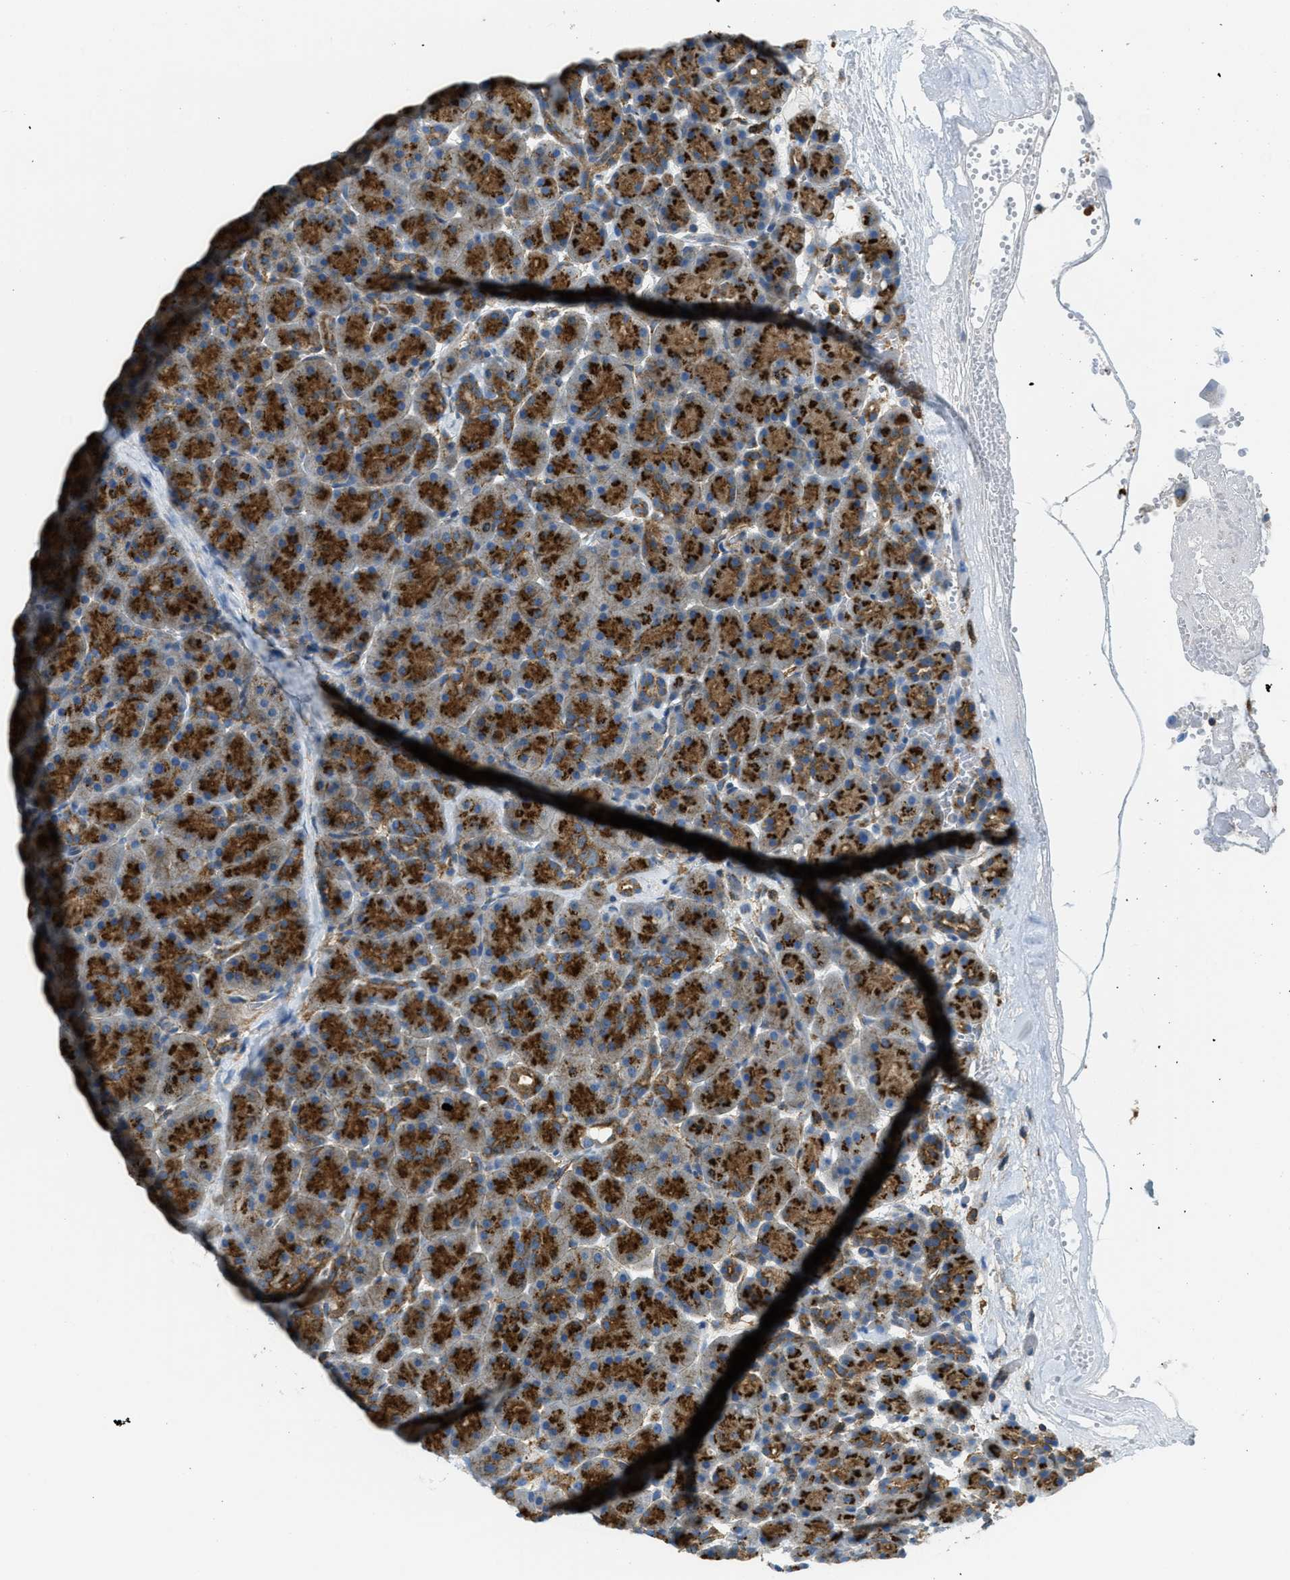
{"staining": {"intensity": "strong", "quantity": ">75%", "location": "cytoplasmic/membranous"}, "tissue": "pancreas", "cell_type": "Exocrine glandular cells", "image_type": "normal", "snomed": [{"axis": "morphology", "description": "Normal tissue, NOS"}, {"axis": "topography", "description": "Pancreas"}], "caption": "Brown immunohistochemical staining in normal human pancreas reveals strong cytoplasmic/membranous staining in approximately >75% of exocrine glandular cells. The protein of interest is shown in brown color, while the nuclei are stained blue.", "gene": "AP2B1", "patient": {"sex": "male", "age": 66}}